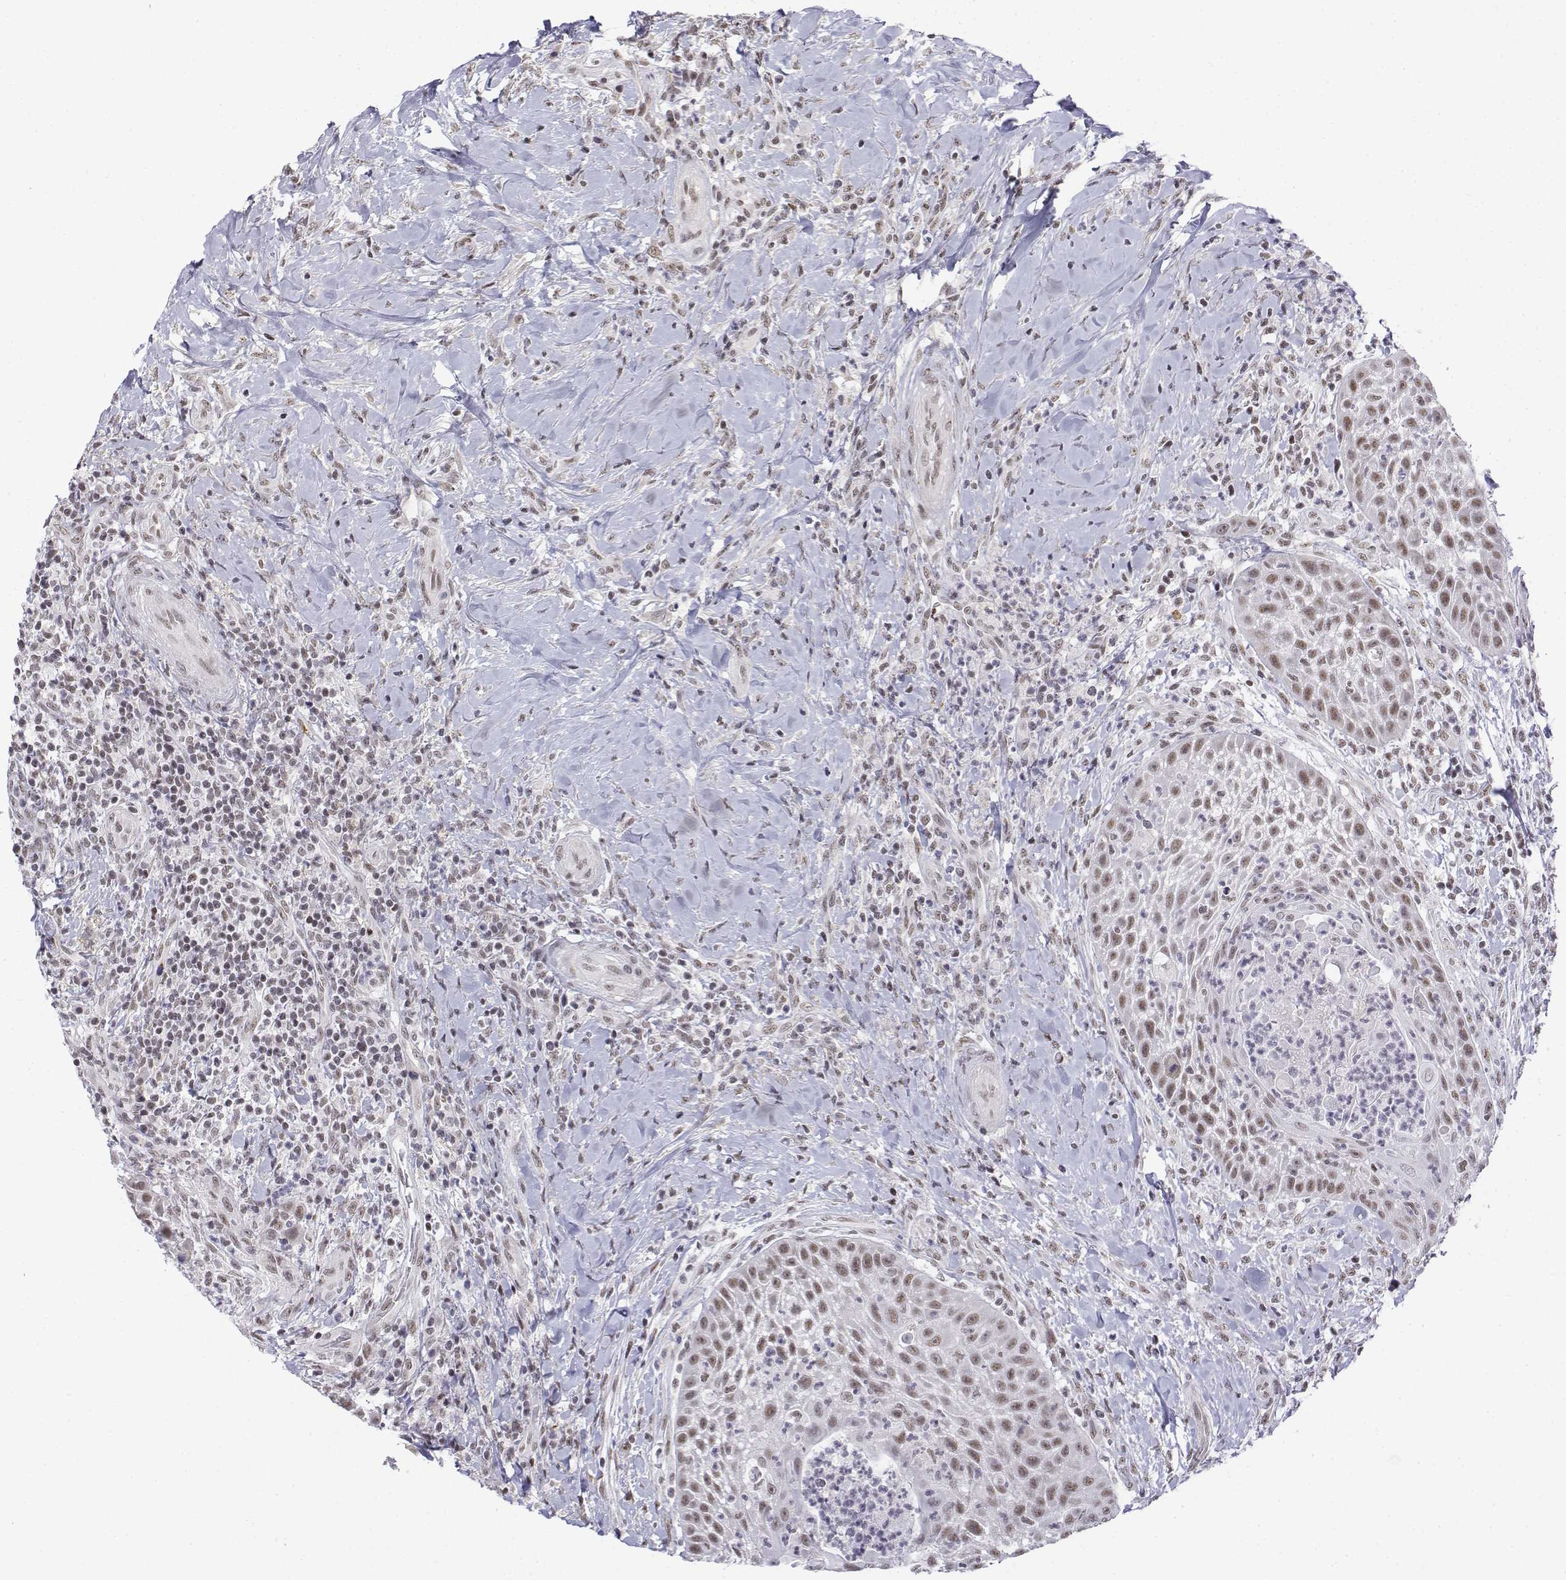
{"staining": {"intensity": "weak", "quantity": ">75%", "location": "nuclear"}, "tissue": "head and neck cancer", "cell_type": "Tumor cells", "image_type": "cancer", "snomed": [{"axis": "morphology", "description": "Squamous cell carcinoma, NOS"}, {"axis": "topography", "description": "Head-Neck"}], "caption": "Head and neck cancer (squamous cell carcinoma) was stained to show a protein in brown. There is low levels of weak nuclear expression in about >75% of tumor cells.", "gene": "SETD1A", "patient": {"sex": "male", "age": 69}}